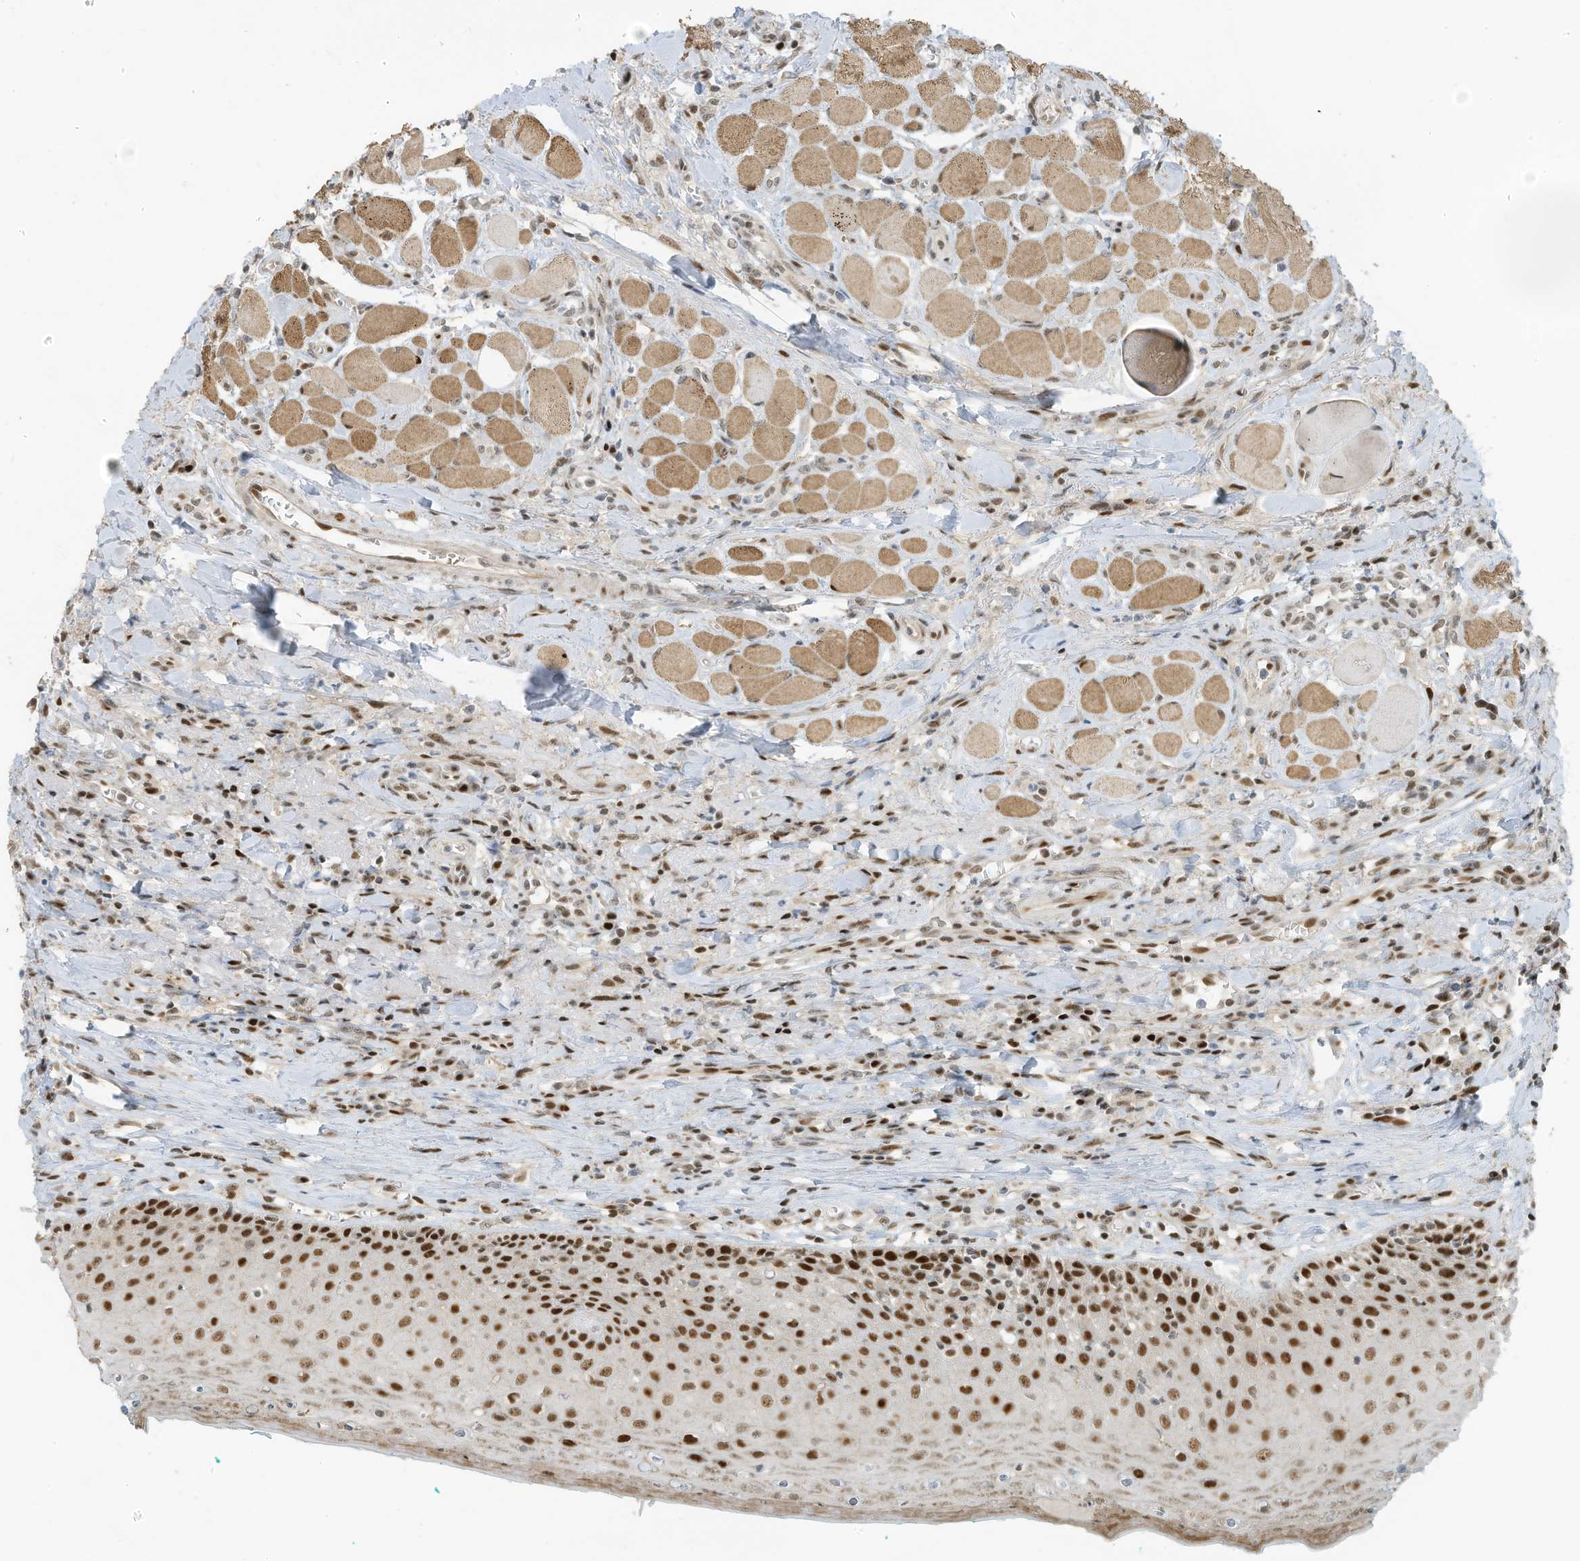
{"staining": {"intensity": "strong", "quantity": "25%-75%", "location": "nuclear"}, "tissue": "oral mucosa", "cell_type": "Squamous epithelial cells", "image_type": "normal", "snomed": [{"axis": "morphology", "description": "Normal tissue, NOS"}, {"axis": "topography", "description": "Oral tissue"}], "caption": "Oral mucosa stained for a protein (brown) shows strong nuclear positive positivity in approximately 25%-75% of squamous epithelial cells.", "gene": "ZCWPW2", "patient": {"sex": "female", "age": 70}}